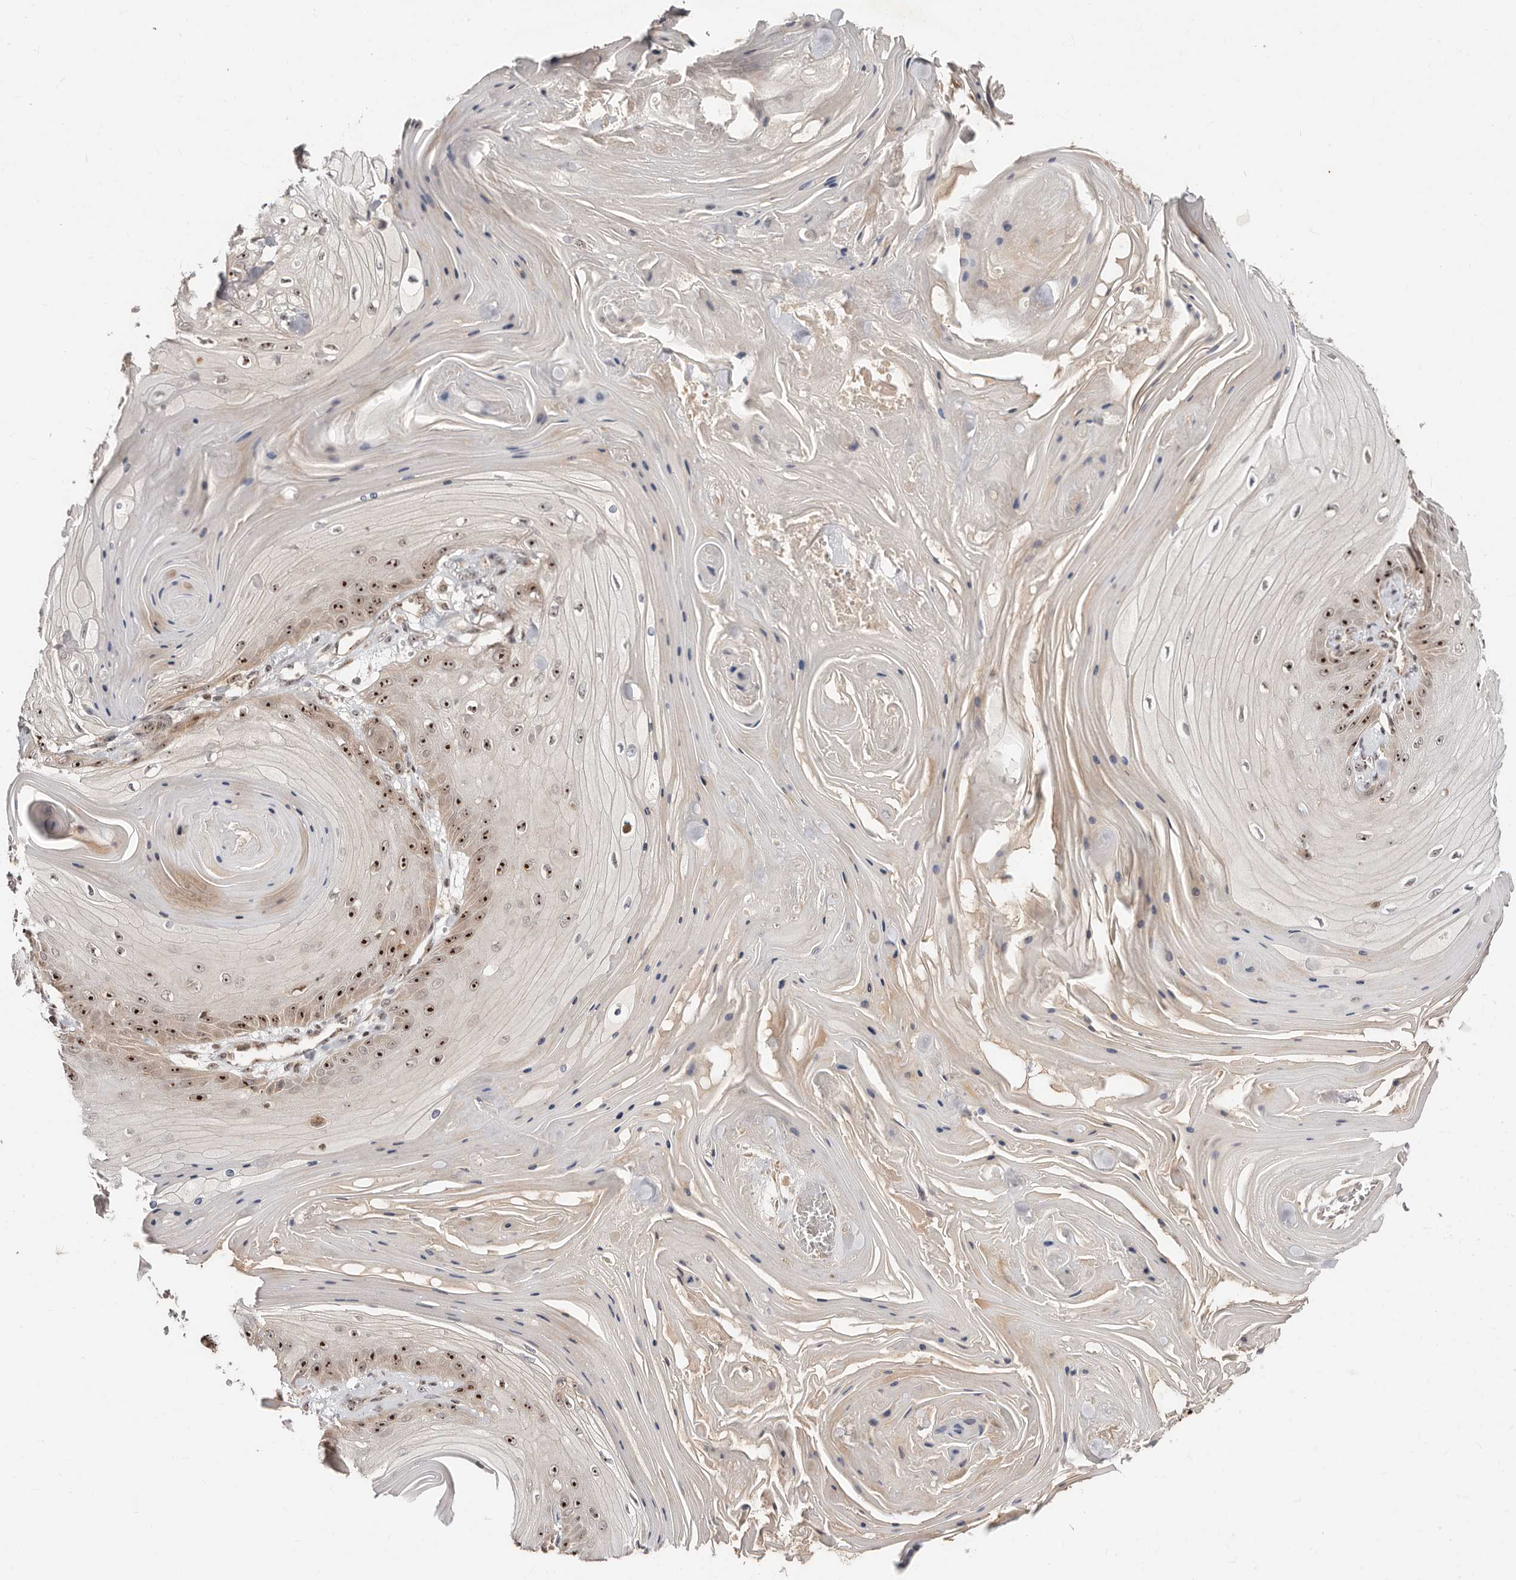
{"staining": {"intensity": "strong", "quantity": "<25%", "location": "nuclear"}, "tissue": "skin cancer", "cell_type": "Tumor cells", "image_type": "cancer", "snomed": [{"axis": "morphology", "description": "Squamous cell carcinoma, NOS"}, {"axis": "topography", "description": "Skin"}], "caption": "IHC (DAB (3,3'-diaminobenzidine)) staining of human squamous cell carcinoma (skin) exhibits strong nuclear protein positivity in about <25% of tumor cells. The protein of interest is stained brown, and the nuclei are stained in blue (DAB (3,3'-diaminobenzidine) IHC with brightfield microscopy, high magnification).", "gene": "APOL6", "patient": {"sex": "male", "age": 74}}